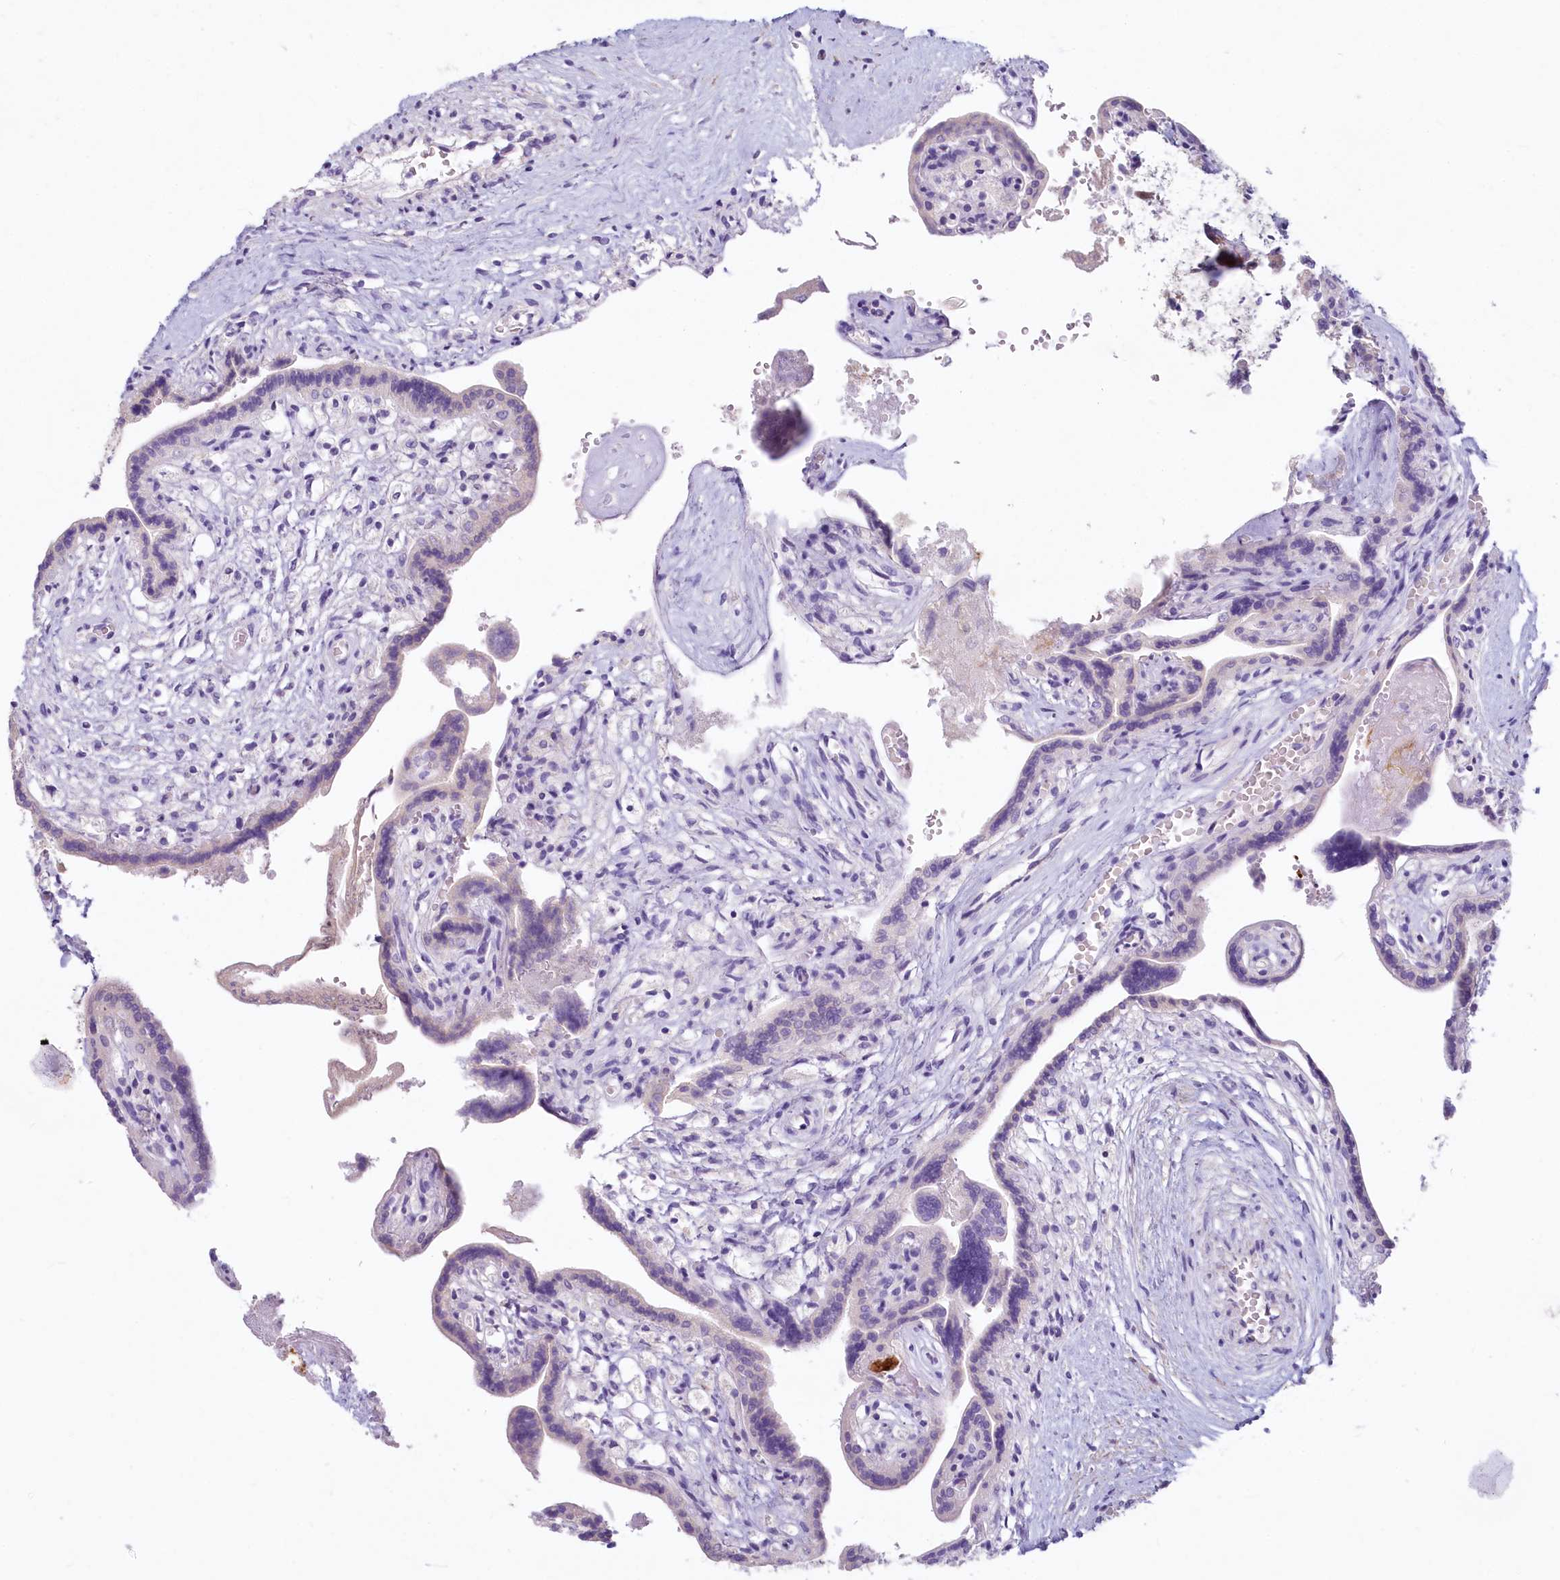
{"staining": {"intensity": "moderate", "quantity": "<25%", "location": "cytoplasmic/membranous"}, "tissue": "placenta", "cell_type": "Trophoblastic cells", "image_type": "normal", "snomed": [{"axis": "morphology", "description": "Normal tissue, NOS"}, {"axis": "topography", "description": "Placenta"}], "caption": "Unremarkable placenta reveals moderate cytoplasmic/membranous positivity in about <25% of trophoblastic cells, visualized by immunohistochemistry. Immunohistochemistry (ihc) stains the protein in brown and the nuclei are stained blue.", "gene": "PROCR", "patient": {"sex": "female", "age": 37}}